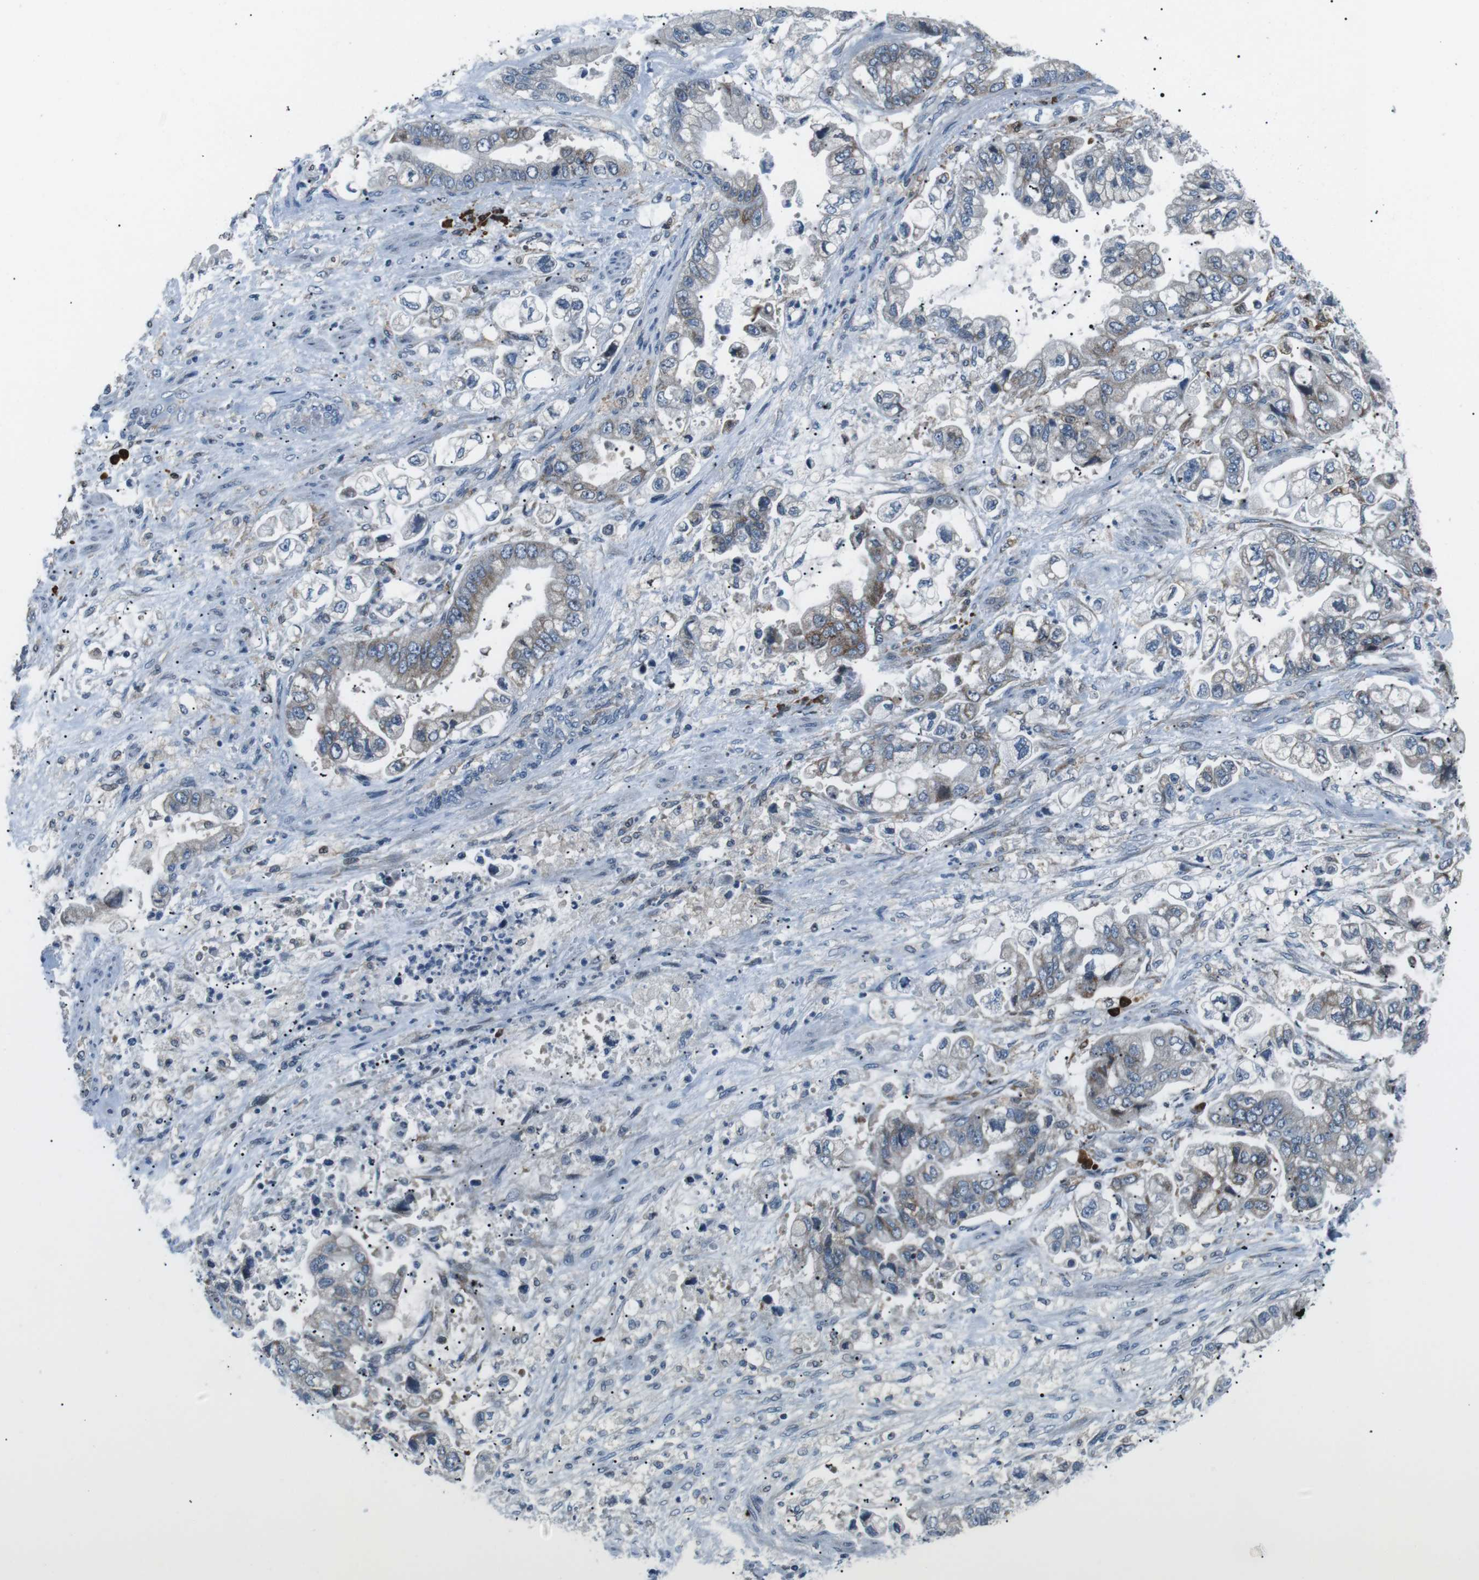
{"staining": {"intensity": "weak", "quantity": "<25%", "location": "cytoplasmic/membranous"}, "tissue": "stomach cancer", "cell_type": "Tumor cells", "image_type": "cancer", "snomed": [{"axis": "morphology", "description": "Normal tissue, NOS"}, {"axis": "morphology", "description": "Adenocarcinoma, NOS"}, {"axis": "topography", "description": "Stomach"}], "caption": "Adenocarcinoma (stomach) stained for a protein using immunohistochemistry reveals no staining tumor cells.", "gene": "BLNK", "patient": {"sex": "male", "age": 62}}